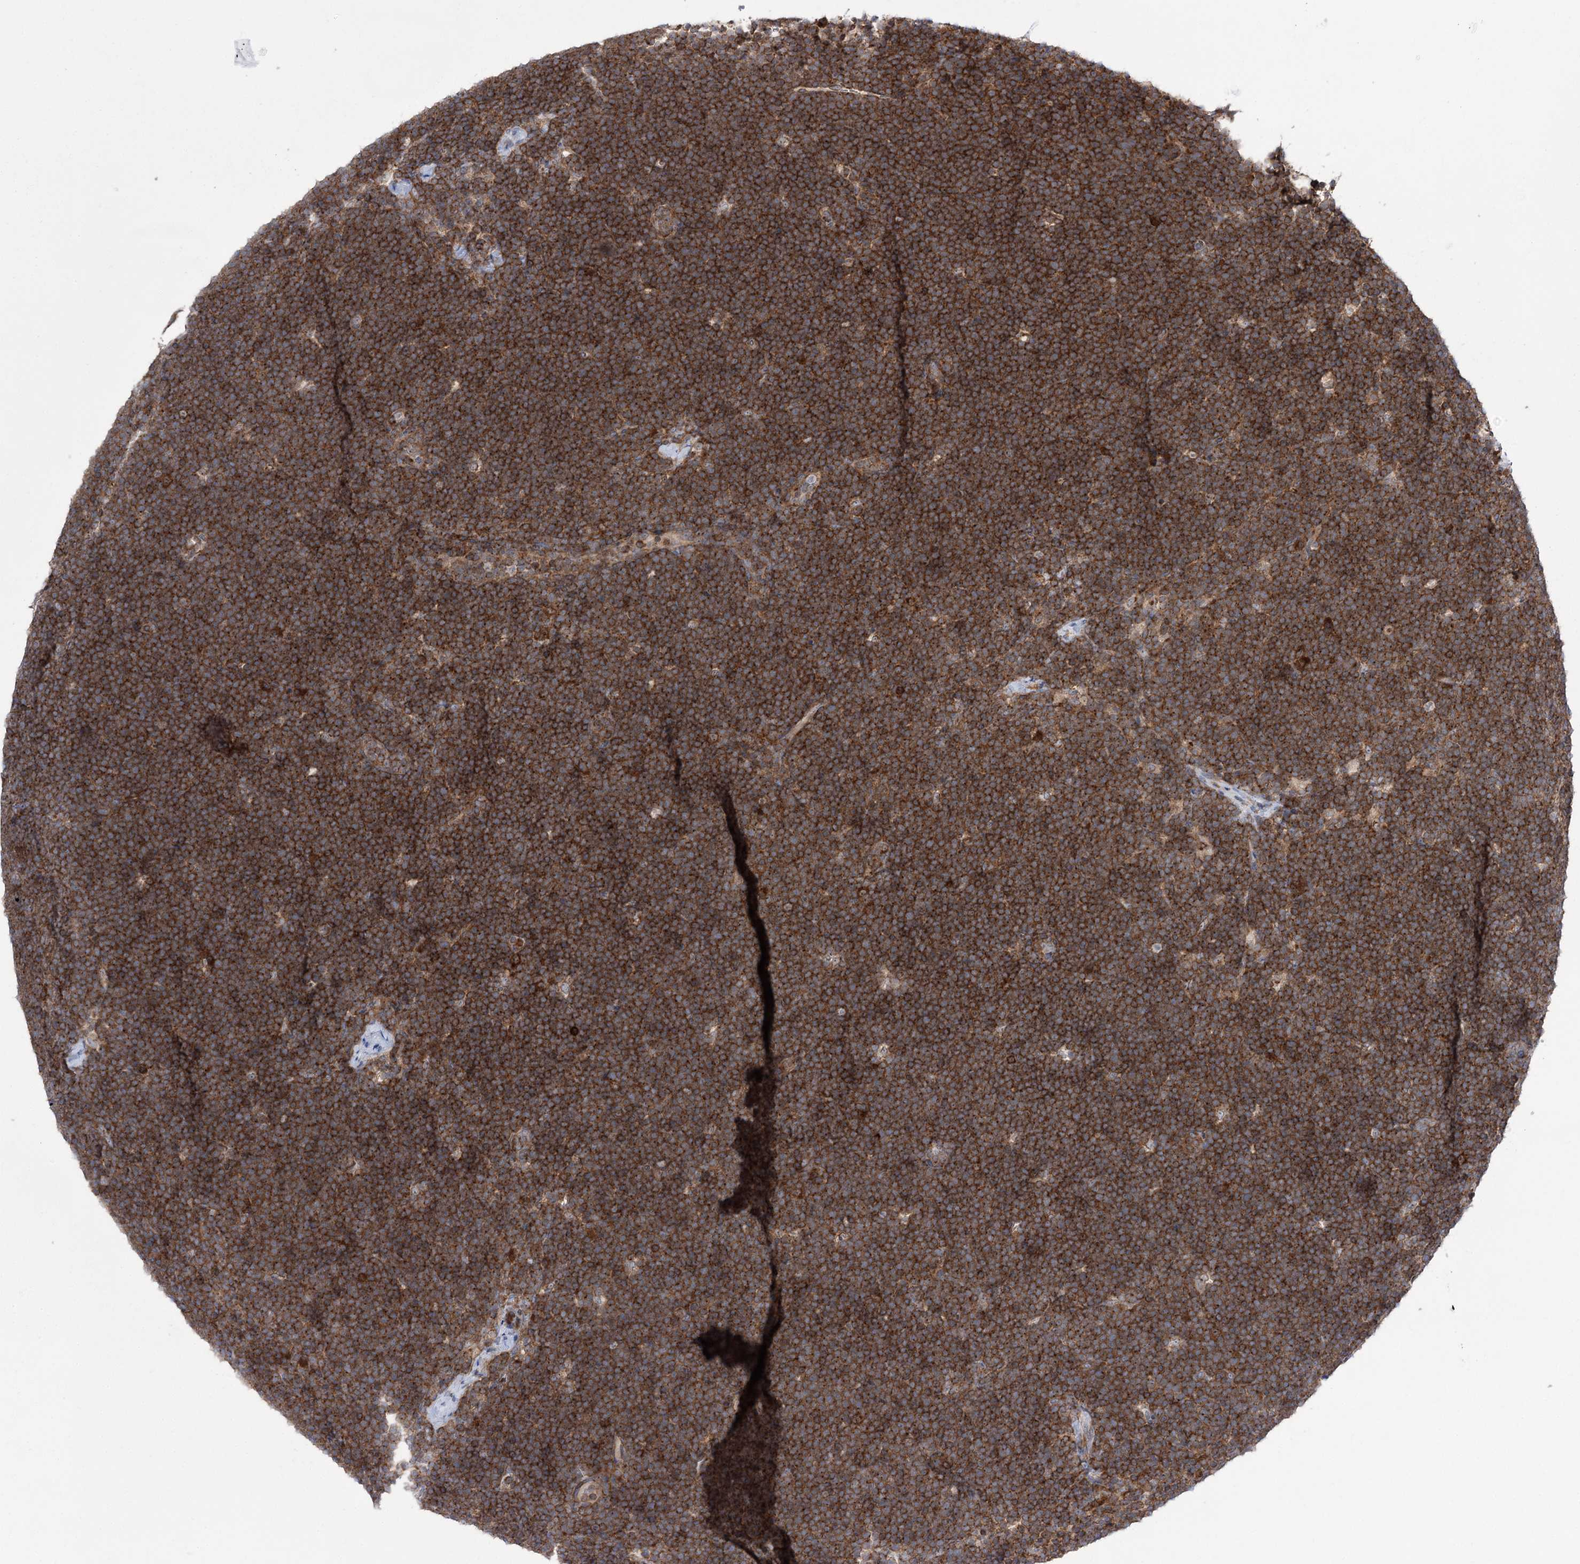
{"staining": {"intensity": "strong", "quantity": ">75%", "location": "cytoplasmic/membranous"}, "tissue": "lymphoma", "cell_type": "Tumor cells", "image_type": "cancer", "snomed": [{"axis": "morphology", "description": "Malignant lymphoma, non-Hodgkin's type, High grade"}, {"axis": "topography", "description": "Lymph node"}], "caption": "High-grade malignant lymphoma, non-Hodgkin's type stained with DAB (3,3'-diaminobenzidine) immunohistochemistry reveals high levels of strong cytoplasmic/membranous staining in approximately >75% of tumor cells.", "gene": "ZNF622", "patient": {"sex": "male", "age": 13}}